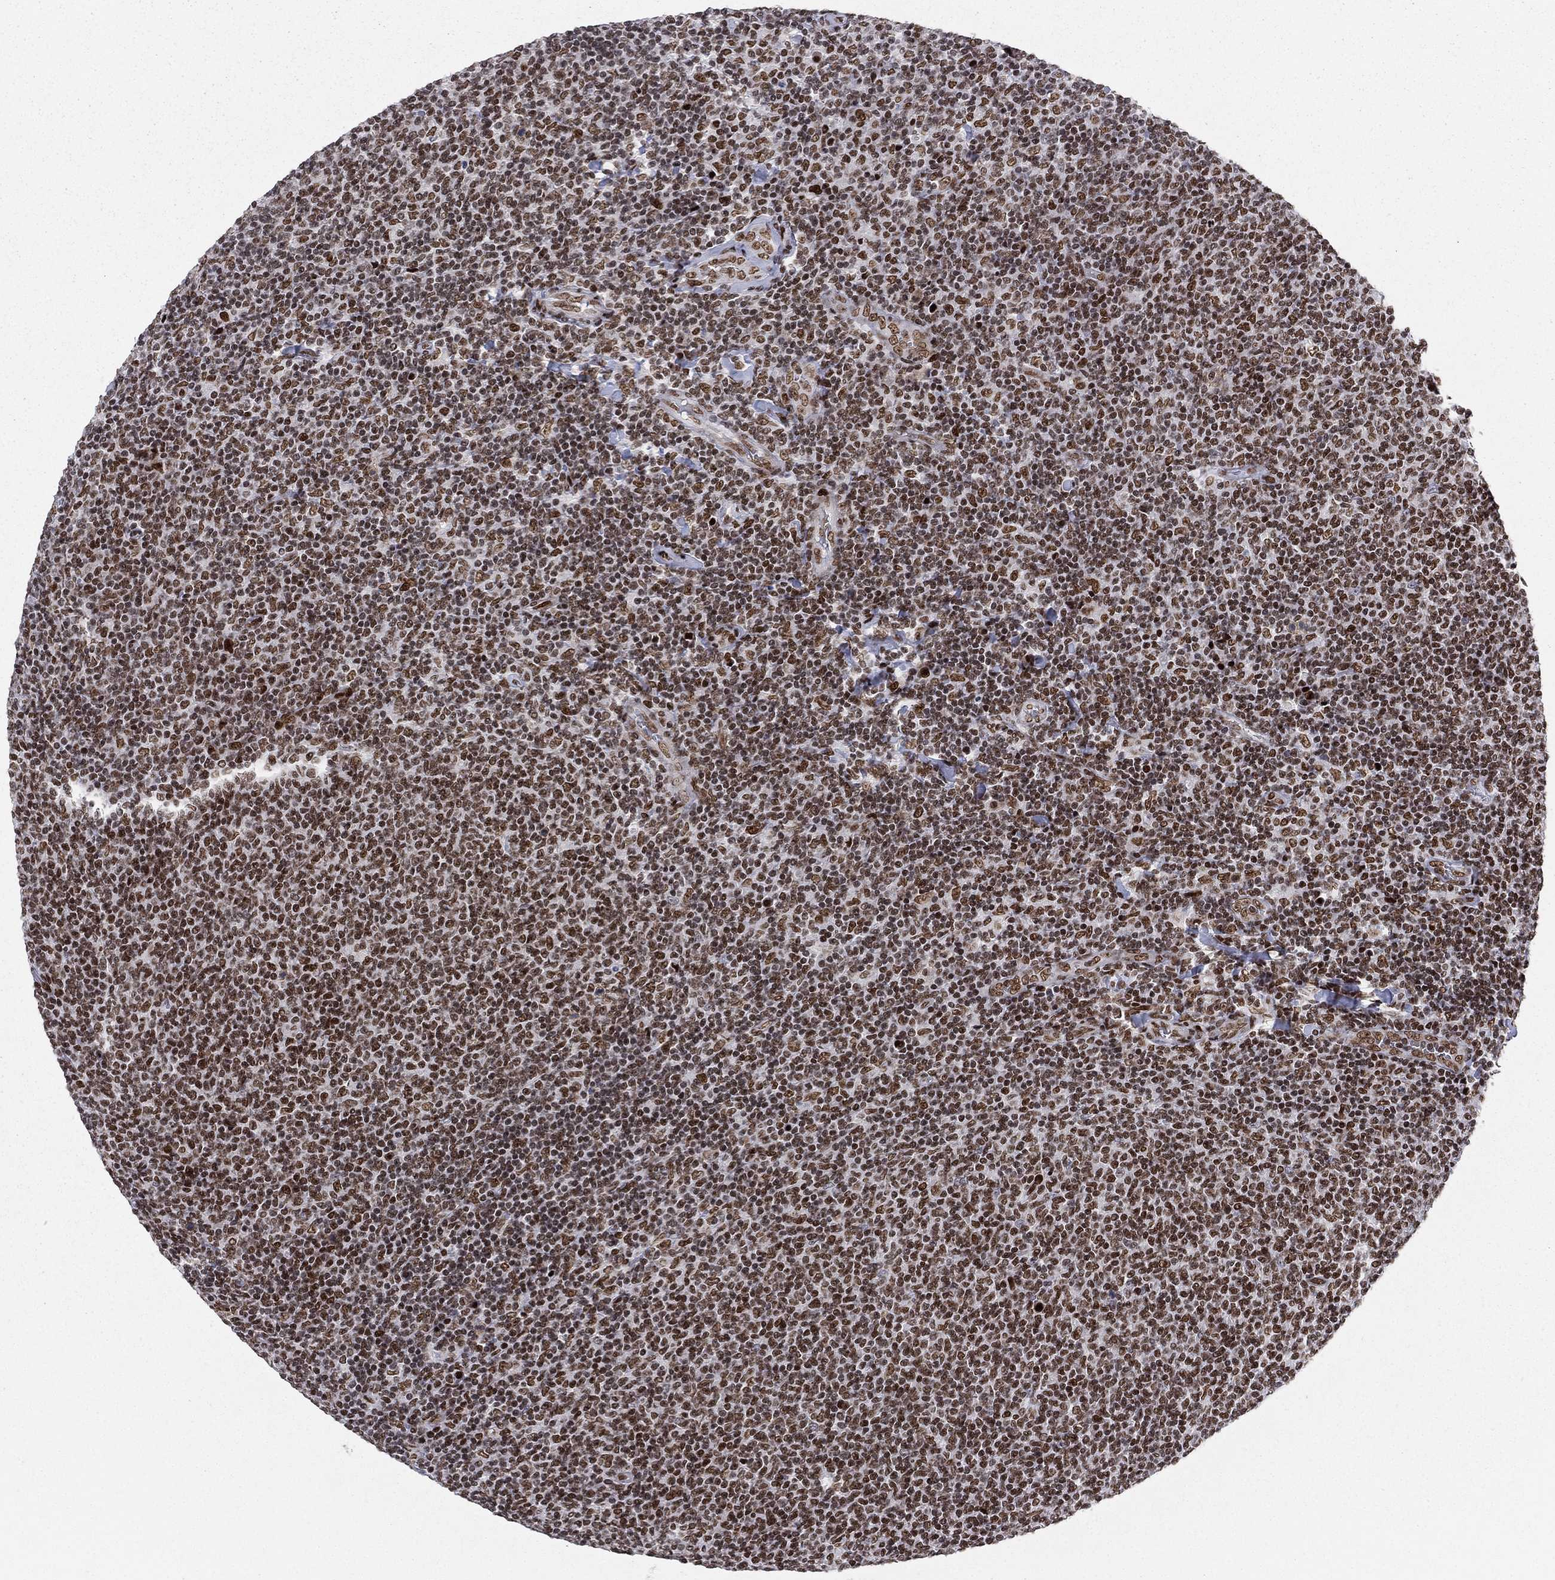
{"staining": {"intensity": "moderate", "quantity": ">75%", "location": "nuclear"}, "tissue": "lymphoma", "cell_type": "Tumor cells", "image_type": "cancer", "snomed": [{"axis": "morphology", "description": "Malignant lymphoma, non-Hodgkin's type, Low grade"}, {"axis": "topography", "description": "Lymph node"}], "caption": "Immunohistochemistry (IHC) (DAB) staining of malignant lymphoma, non-Hodgkin's type (low-grade) displays moderate nuclear protein expression in approximately >75% of tumor cells.", "gene": "RTF1", "patient": {"sex": "male", "age": 52}}